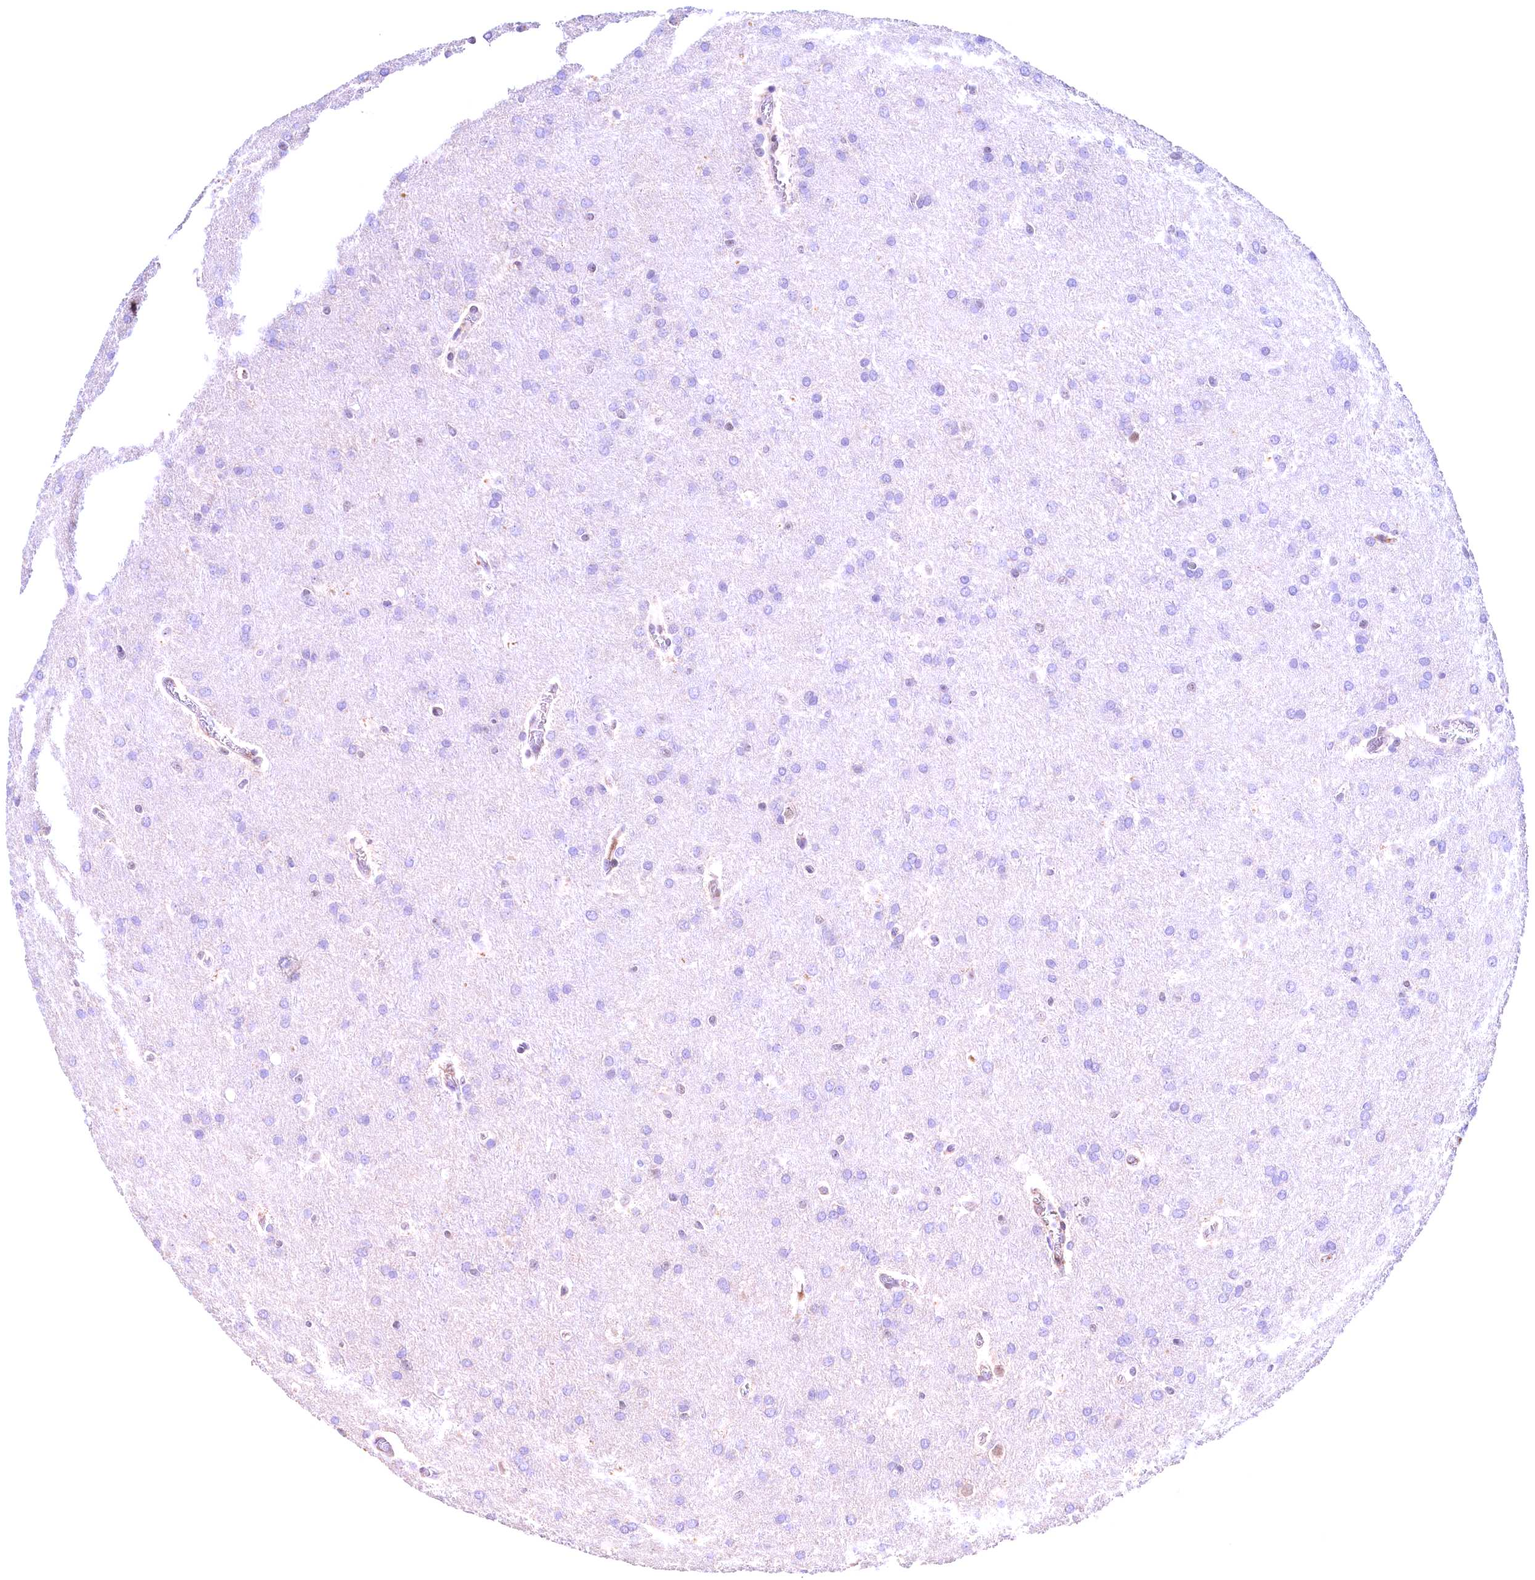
{"staining": {"intensity": "negative", "quantity": "none", "location": "none"}, "tissue": "glioma", "cell_type": "Tumor cells", "image_type": "cancer", "snomed": [{"axis": "morphology", "description": "Glioma, malignant, Low grade"}, {"axis": "topography", "description": "Brain"}], "caption": "This is a photomicrograph of immunohistochemistry (IHC) staining of malignant glioma (low-grade), which shows no staining in tumor cells. The staining is performed using DAB brown chromogen with nuclei counter-stained in using hematoxylin.", "gene": "FBXO45", "patient": {"sex": "female", "age": 32}}